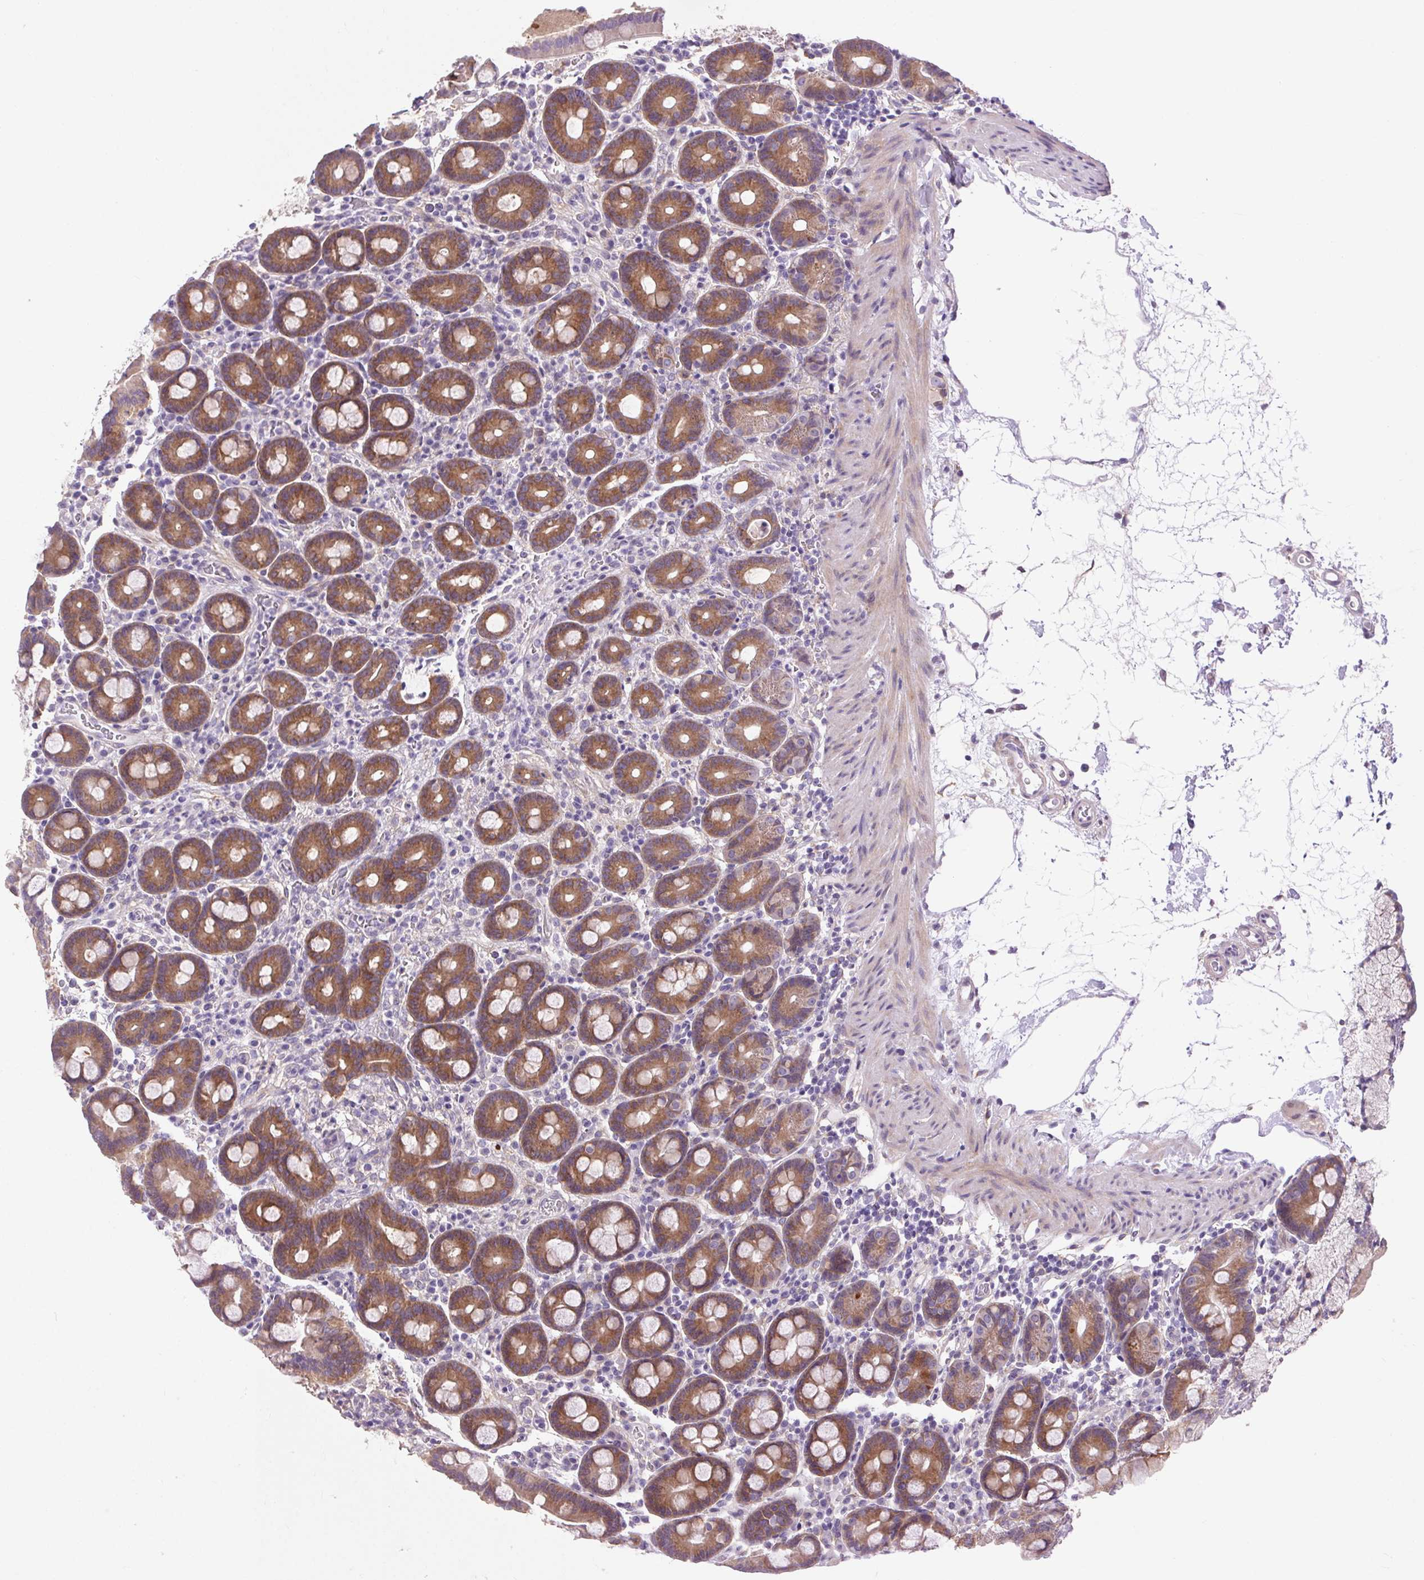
{"staining": {"intensity": "strong", "quantity": ">75%", "location": "cytoplasmic/membranous"}, "tissue": "duodenum", "cell_type": "Glandular cells", "image_type": "normal", "snomed": [{"axis": "morphology", "description": "Normal tissue, NOS"}, {"axis": "topography", "description": "Pancreas"}, {"axis": "topography", "description": "Duodenum"}], "caption": "Immunohistochemistry (DAB) staining of benign human duodenum exhibits strong cytoplasmic/membranous protein positivity in approximately >75% of glandular cells.", "gene": "SOWAHC", "patient": {"sex": "male", "age": 59}}